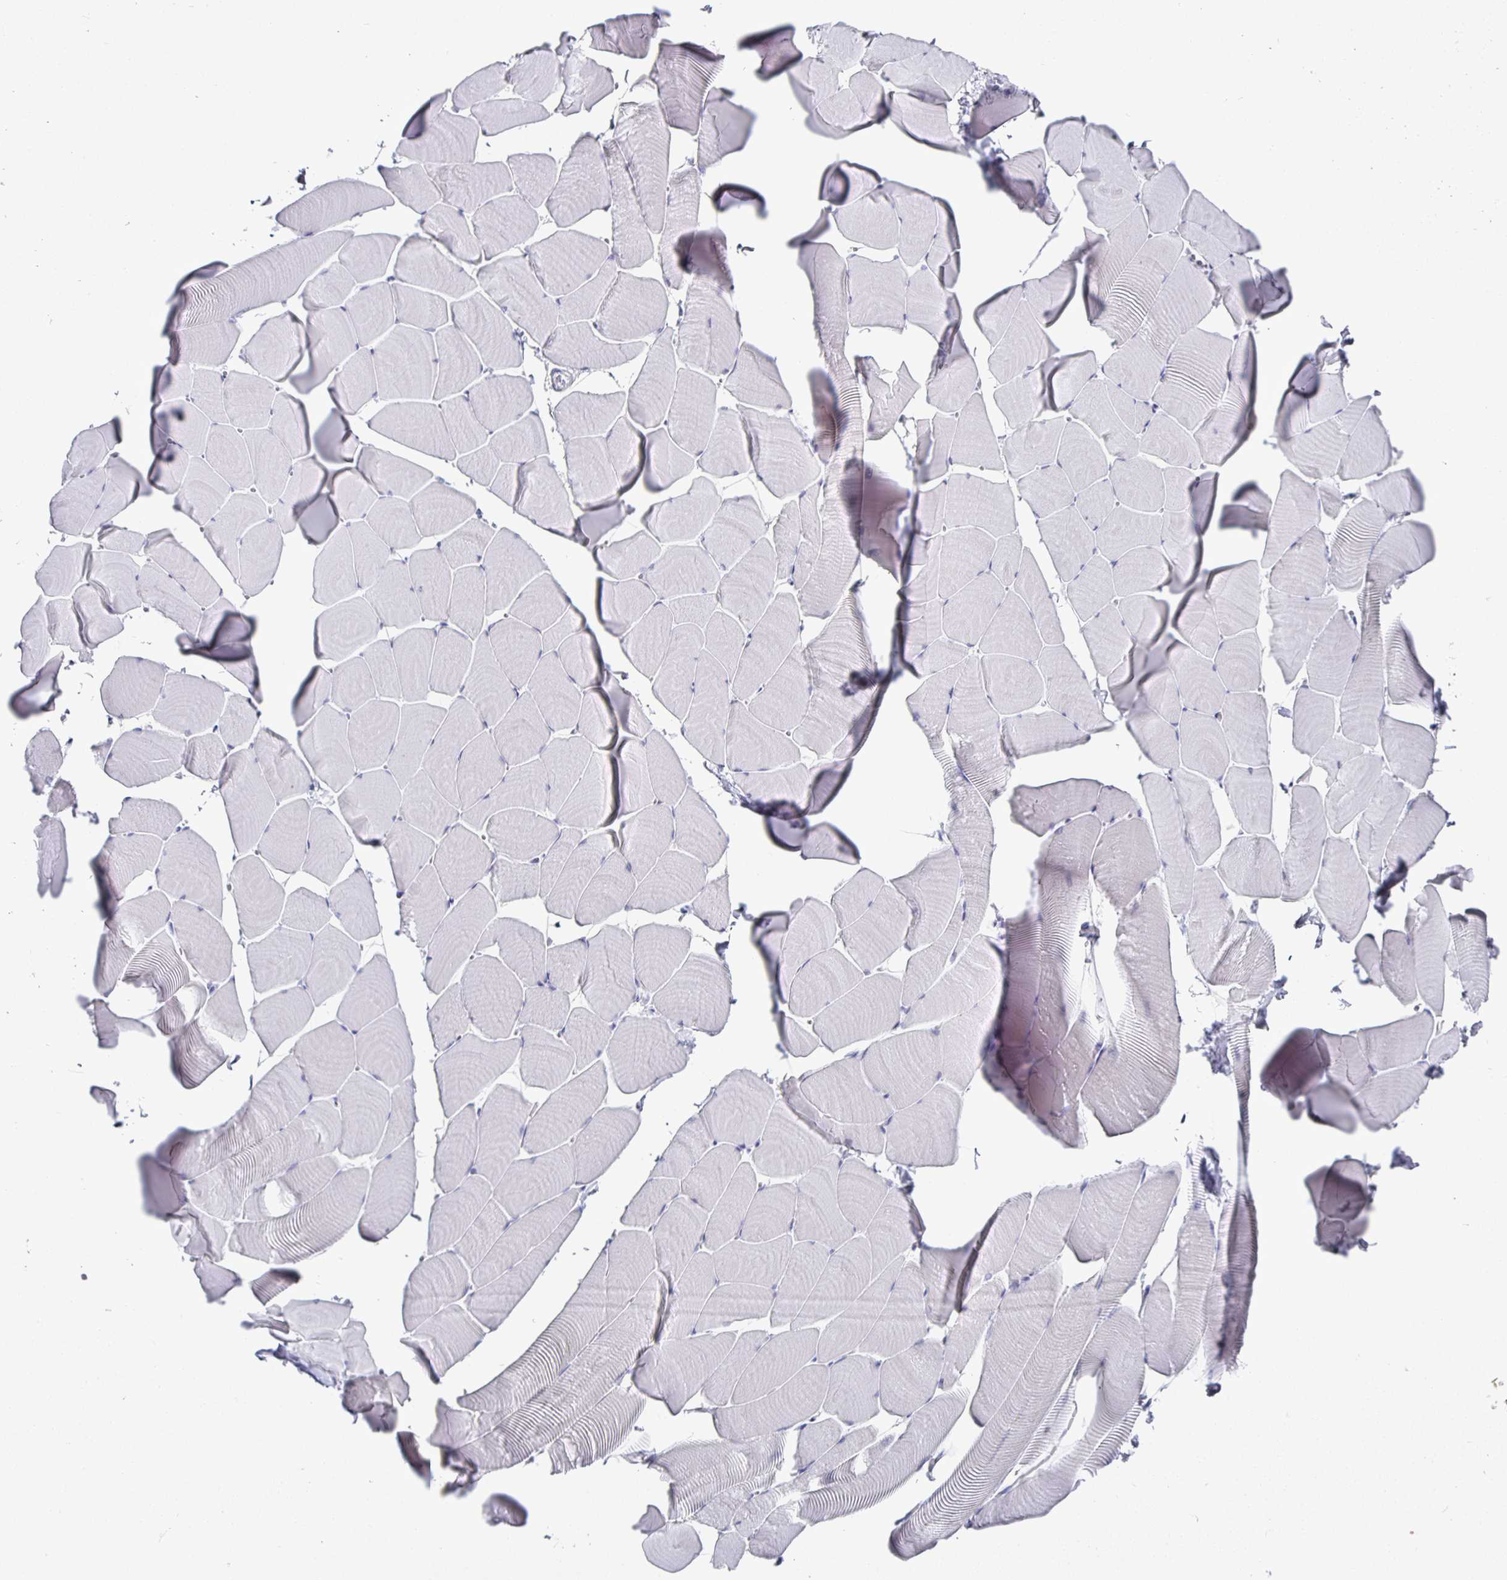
{"staining": {"intensity": "negative", "quantity": "none", "location": "none"}, "tissue": "skeletal muscle", "cell_type": "Myocytes", "image_type": "normal", "snomed": [{"axis": "morphology", "description": "Normal tissue, NOS"}, {"axis": "topography", "description": "Skeletal muscle"}], "caption": "Immunohistochemical staining of benign skeletal muscle reveals no significant staining in myocytes.", "gene": "RUNX2", "patient": {"sex": "male", "age": 25}}